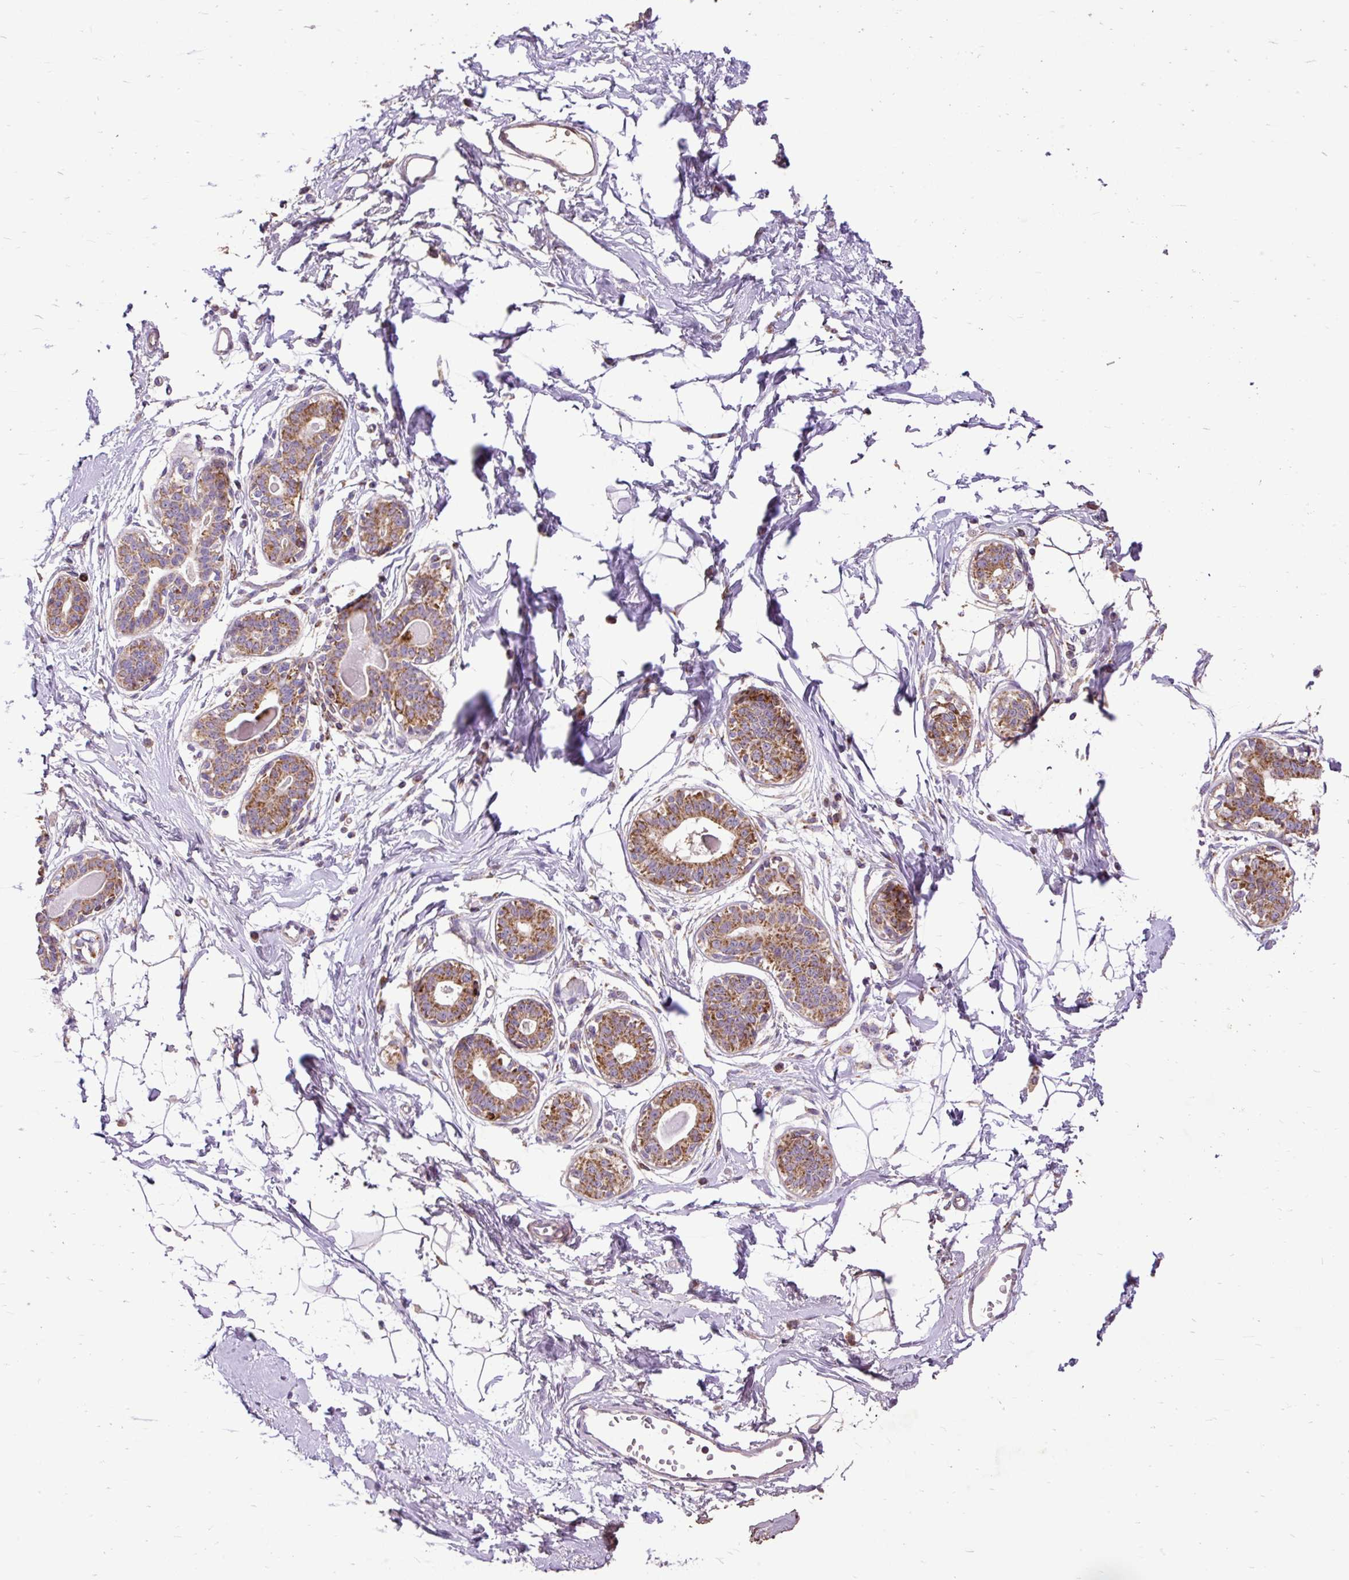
{"staining": {"intensity": "negative", "quantity": "none", "location": "none"}, "tissue": "breast", "cell_type": "Adipocytes", "image_type": "normal", "snomed": [{"axis": "morphology", "description": "Normal tissue, NOS"}, {"axis": "topography", "description": "Breast"}], "caption": "The histopathology image demonstrates no staining of adipocytes in normal breast.", "gene": "TOMM40", "patient": {"sex": "female", "age": 45}}